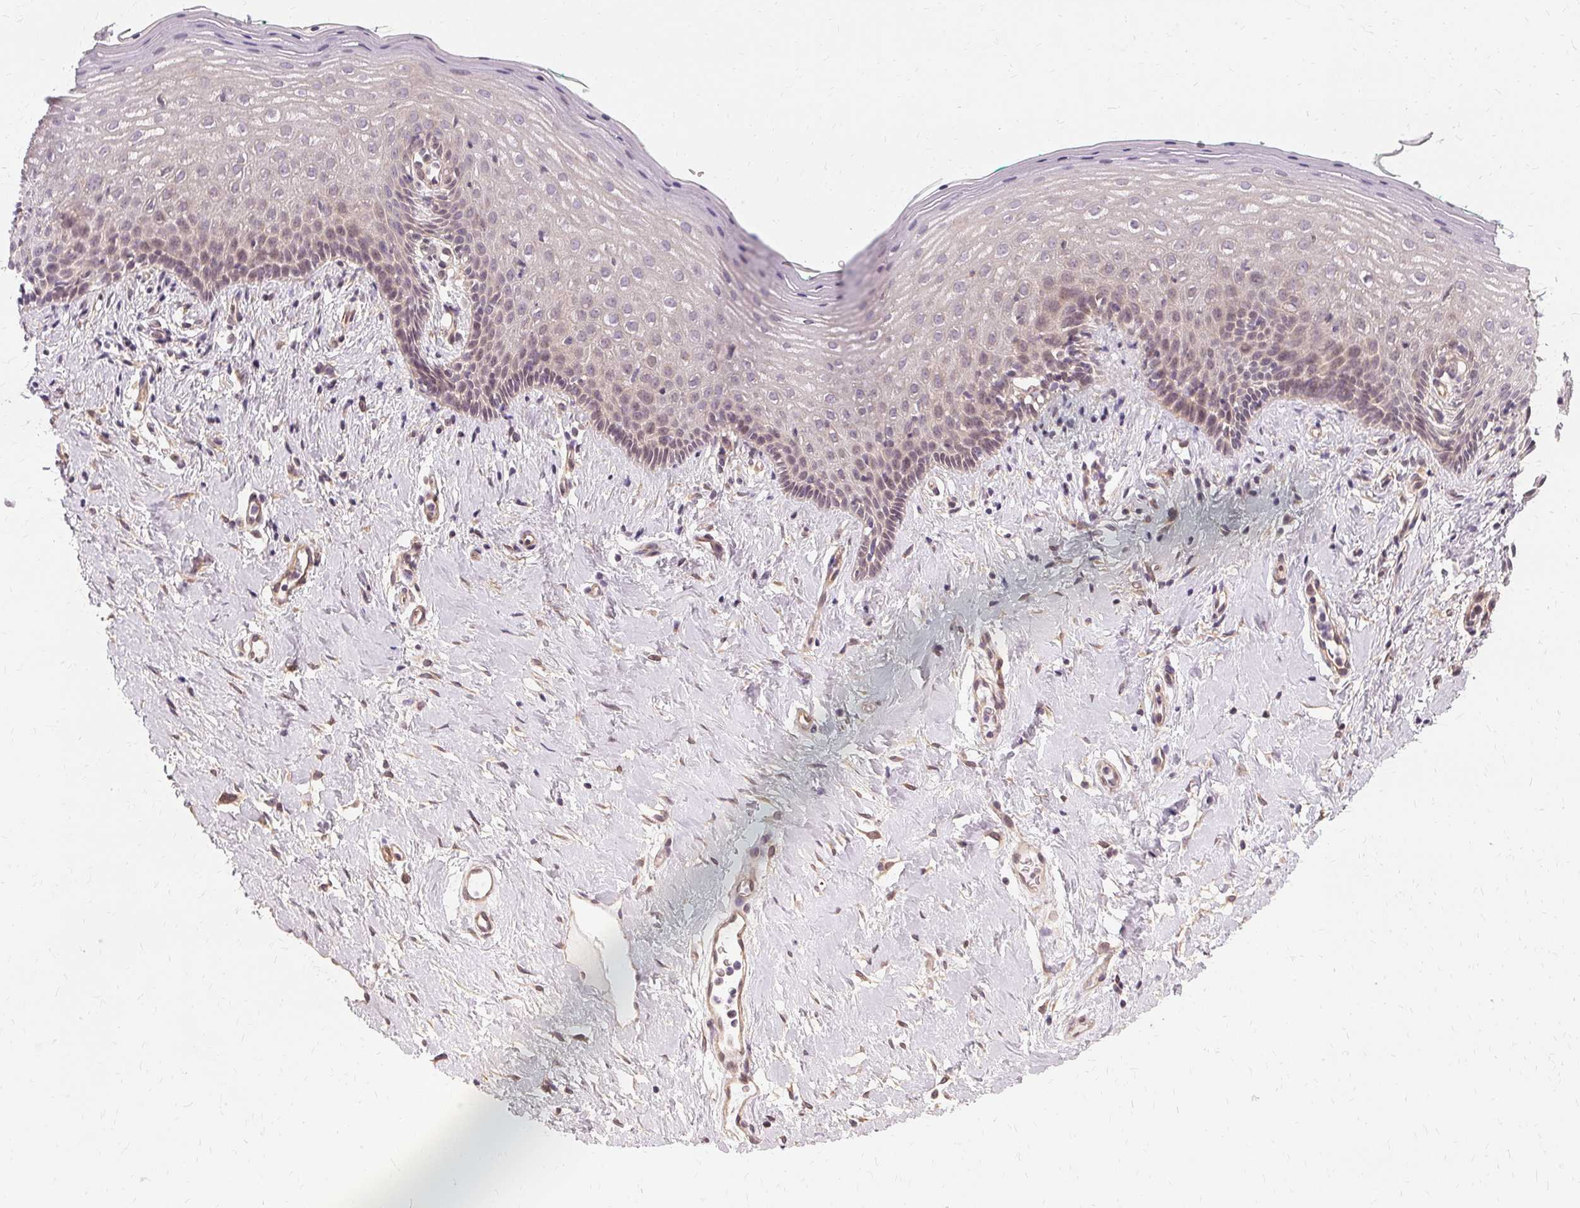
{"staining": {"intensity": "negative", "quantity": "none", "location": "none"}, "tissue": "vagina", "cell_type": "Squamous epithelial cells", "image_type": "normal", "snomed": [{"axis": "morphology", "description": "Normal tissue, NOS"}, {"axis": "topography", "description": "Vagina"}], "caption": "IHC histopathology image of unremarkable vagina: human vagina stained with DAB displays no significant protein staining in squamous epithelial cells.", "gene": "USP8", "patient": {"sex": "female", "age": 42}}